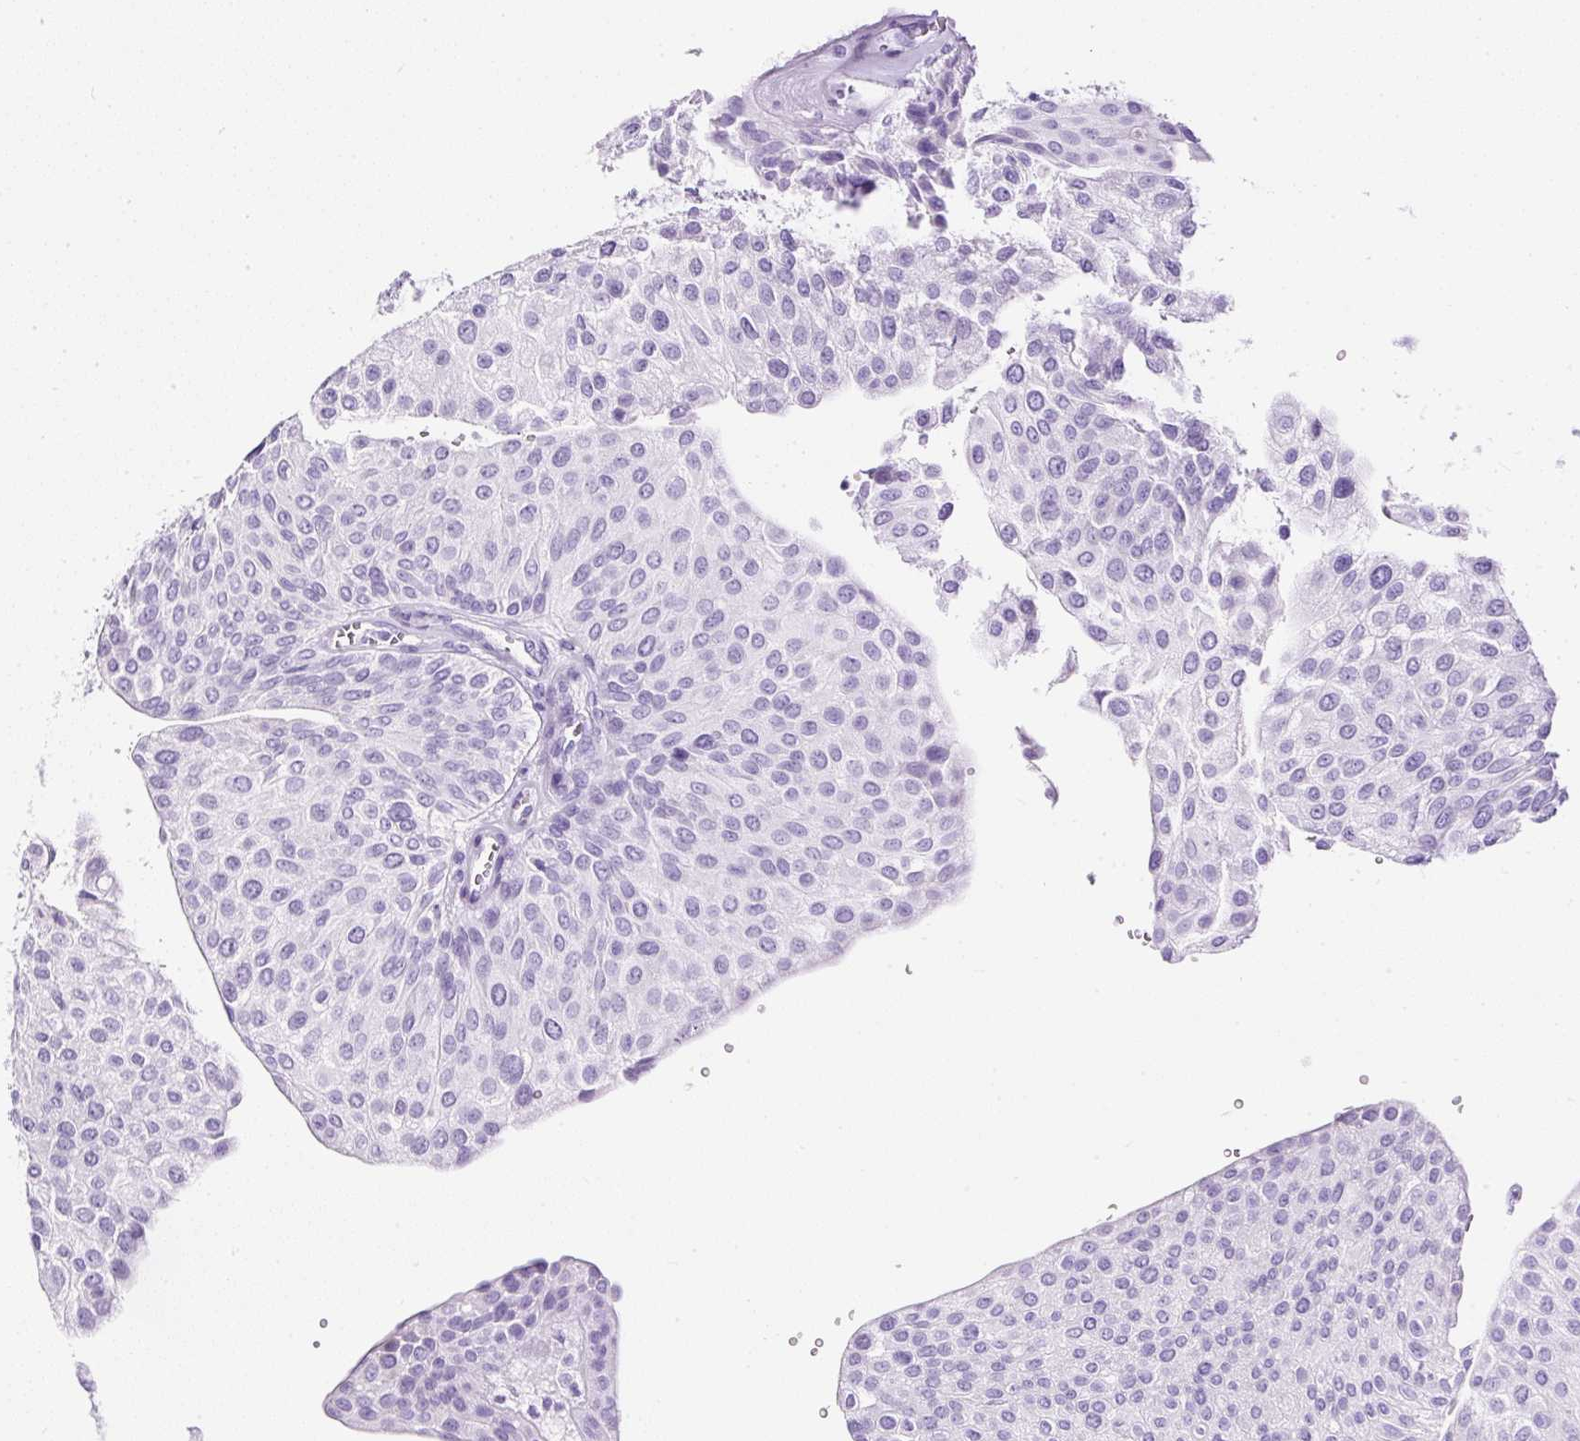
{"staining": {"intensity": "negative", "quantity": "none", "location": "none"}, "tissue": "urothelial cancer", "cell_type": "Tumor cells", "image_type": "cancer", "snomed": [{"axis": "morphology", "description": "Urothelial carcinoma, NOS"}, {"axis": "topography", "description": "Urinary bladder"}], "caption": "A photomicrograph of human urothelial cancer is negative for staining in tumor cells.", "gene": "NTS", "patient": {"sex": "male", "age": 67}}